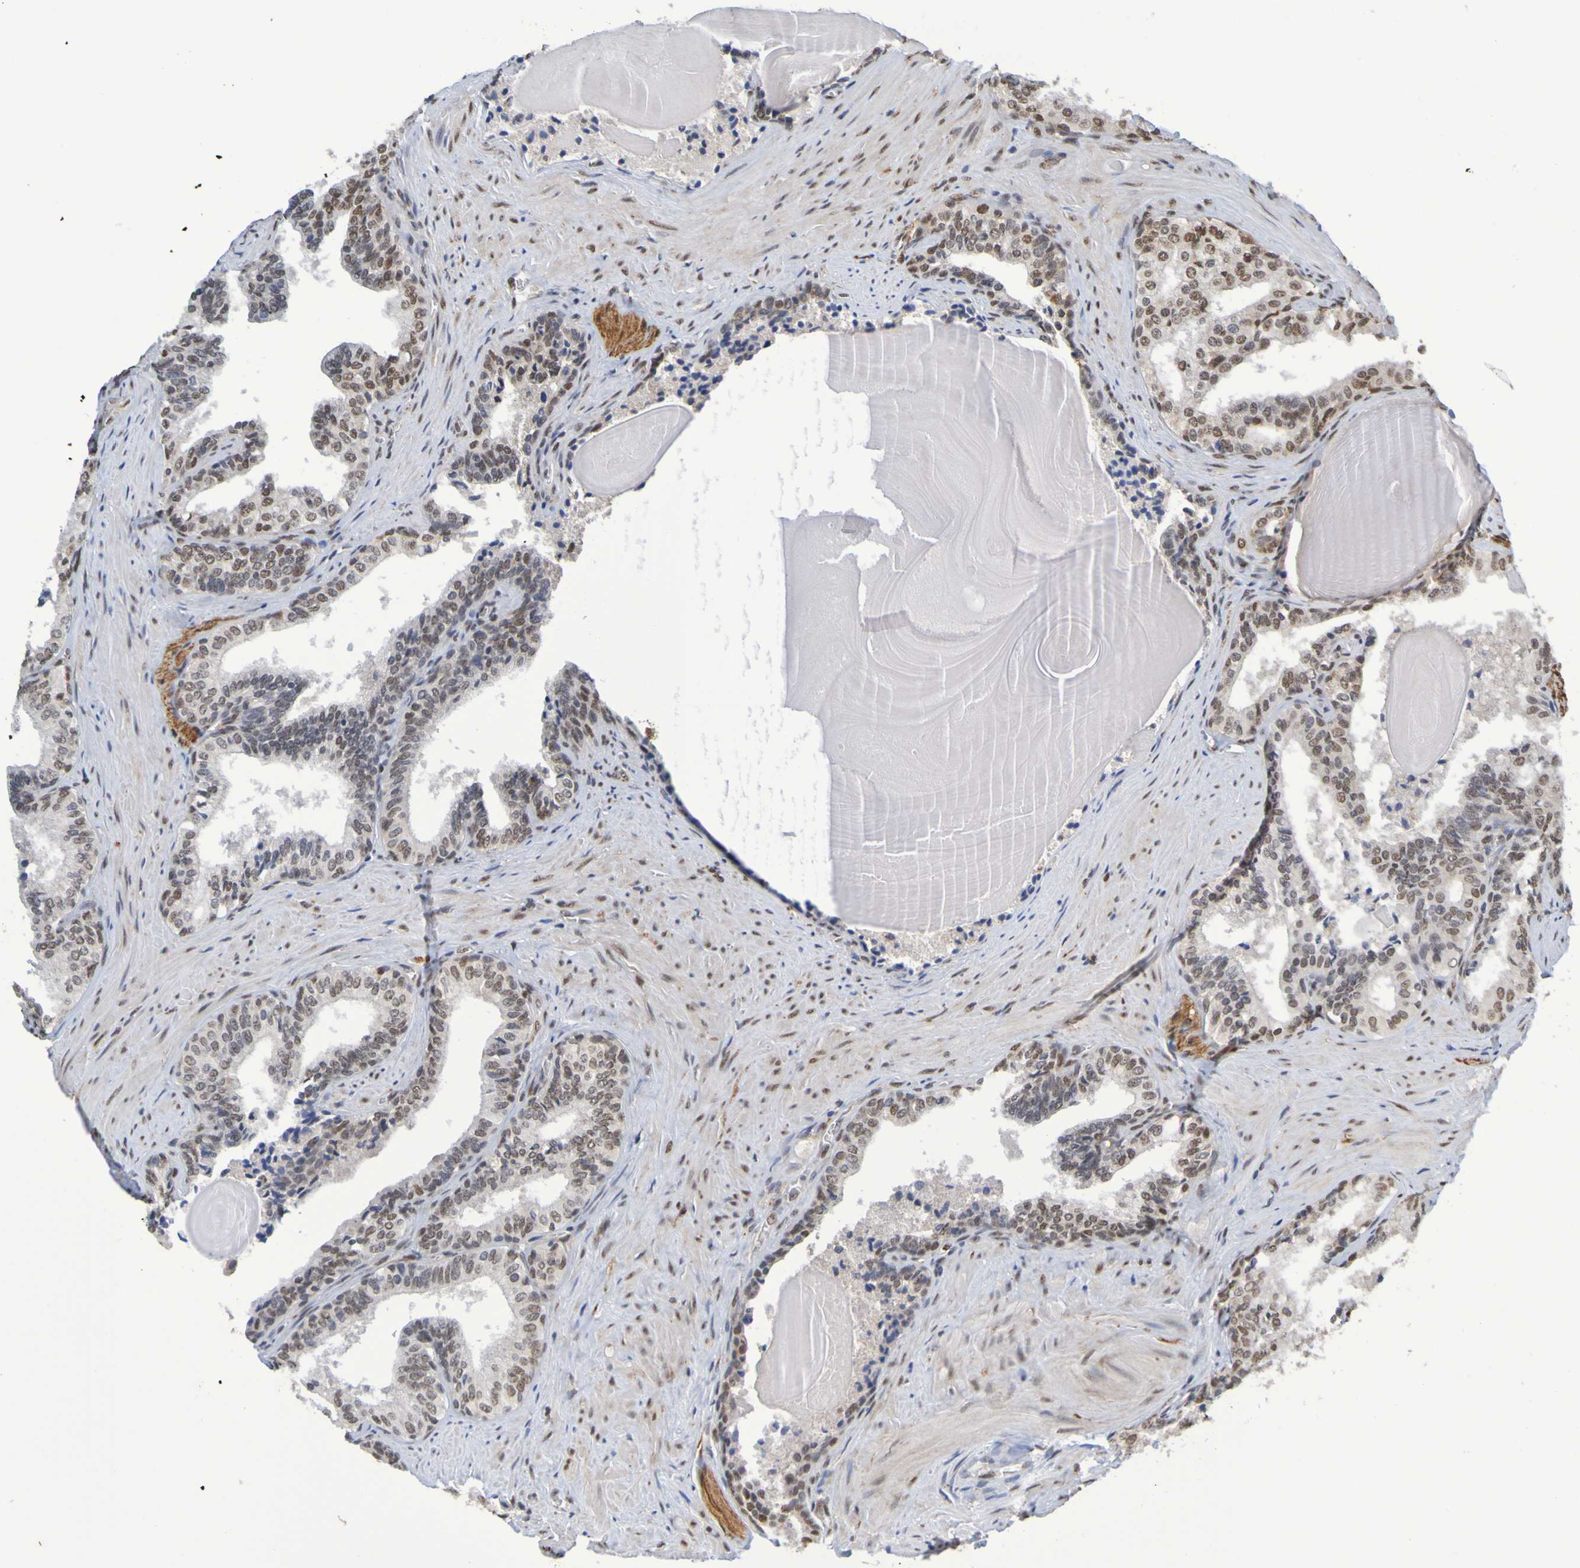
{"staining": {"intensity": "moderate", "quantity": "25%-75%", "location": "nuclear"}, "tissue": "prostate cancer", "cell_type": "Tumor cells", "image_type": "cancer", "snomed": [{"axis": "morphology", "description": "Adenocarcinoma, Low grade"}, {"axis": "topography", "description": "Prostate"}], "caption": "This is a photomicrograph of immunohistochemistry (IHC) staining of prostate cancer (adenocarcinoma (low-grade)), which shows moderate positivity in the nuclear of tumor cells.", "gene": "HDAC2", "patient": {"sex": "male", "age": 60}}